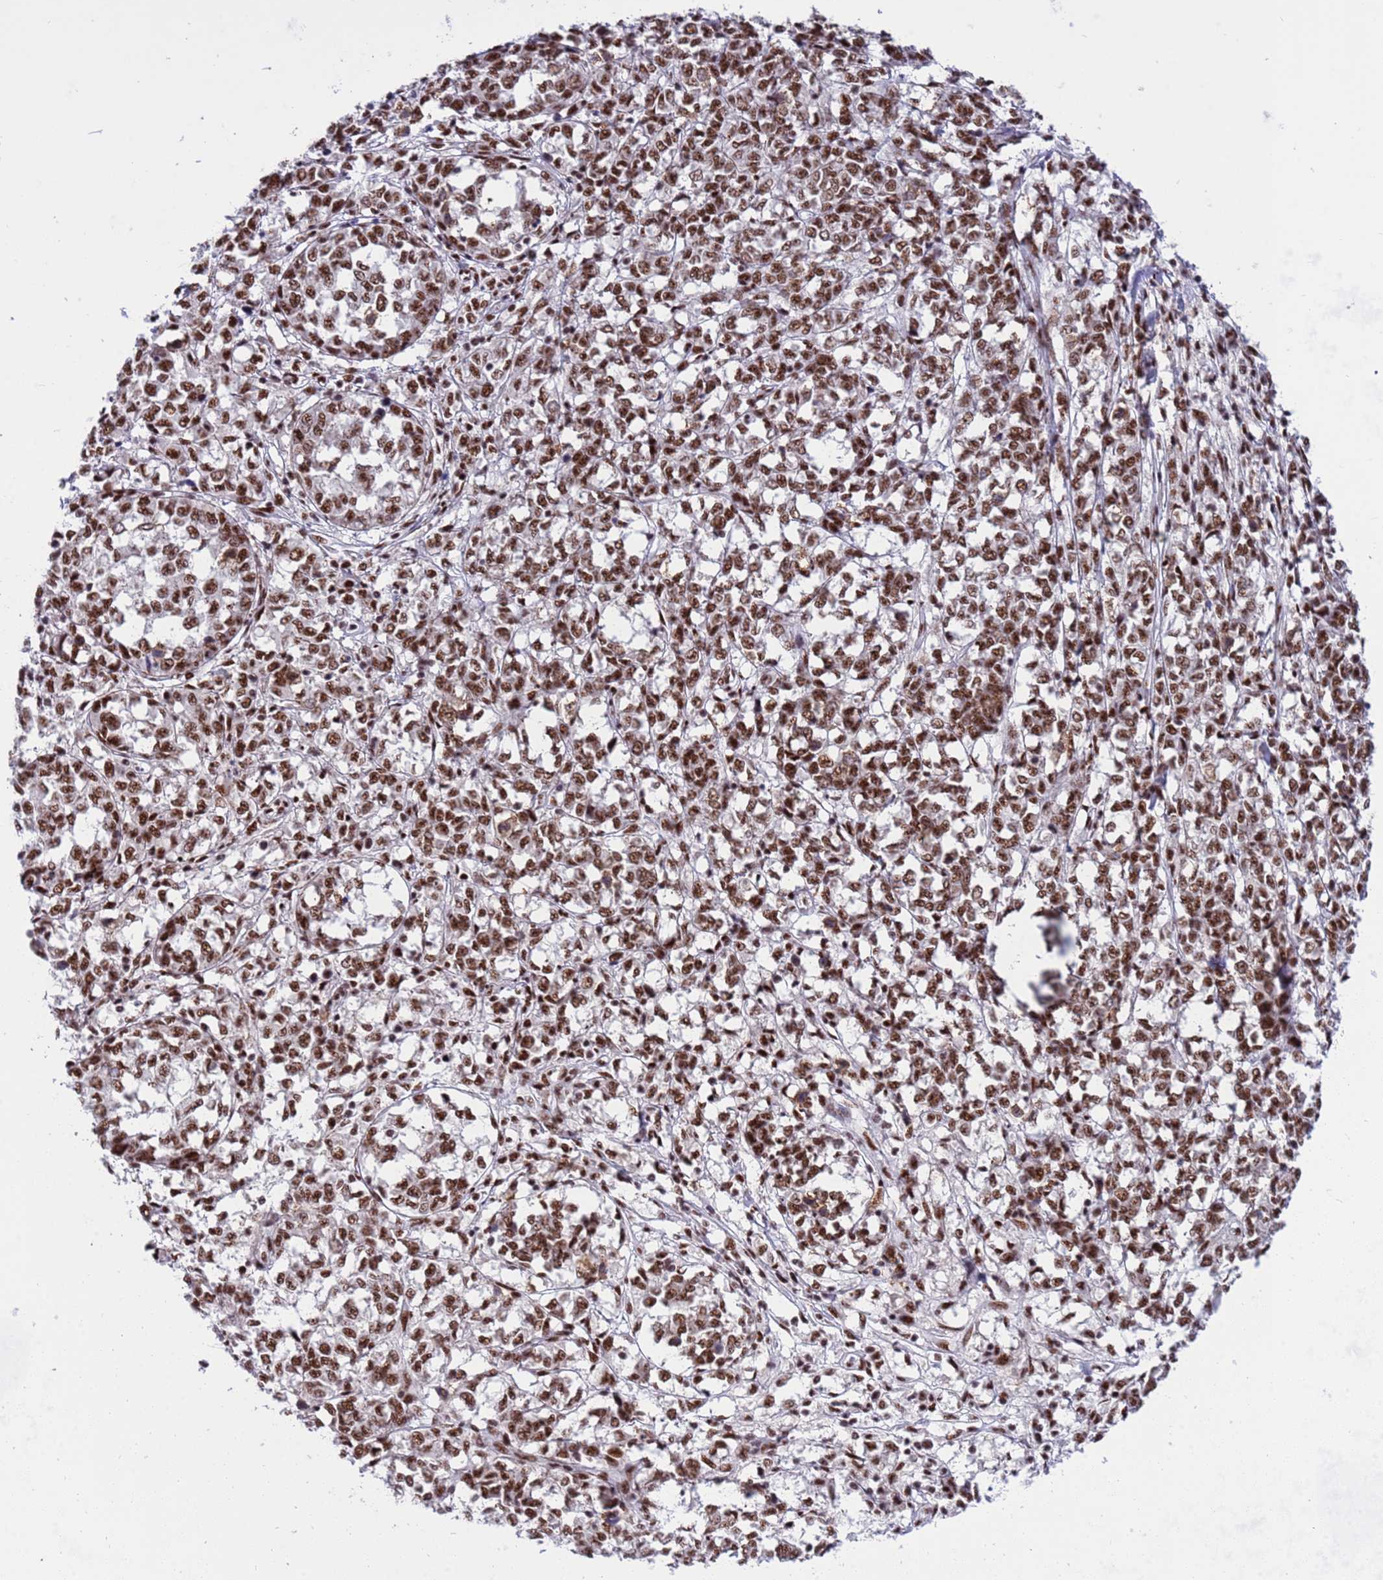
{"staining": {"intensity": "strong", "quantity": ">75%", "location": "nuclear"}, "tissue": "melanoma", "cell_type": "Tumor cells", "image_type": "cancer", "snomed": [{"axis": "morphology", "description": "Malignant melanoma, NOS"}, {"axis": "topography", "description": "Skin"}], "caption": "Strong nuclear protein positivity is identified in about >75% of tumor cells in melanoma.", "gene": "THOC2", "patient": {"sex": "female", "age": 72}}